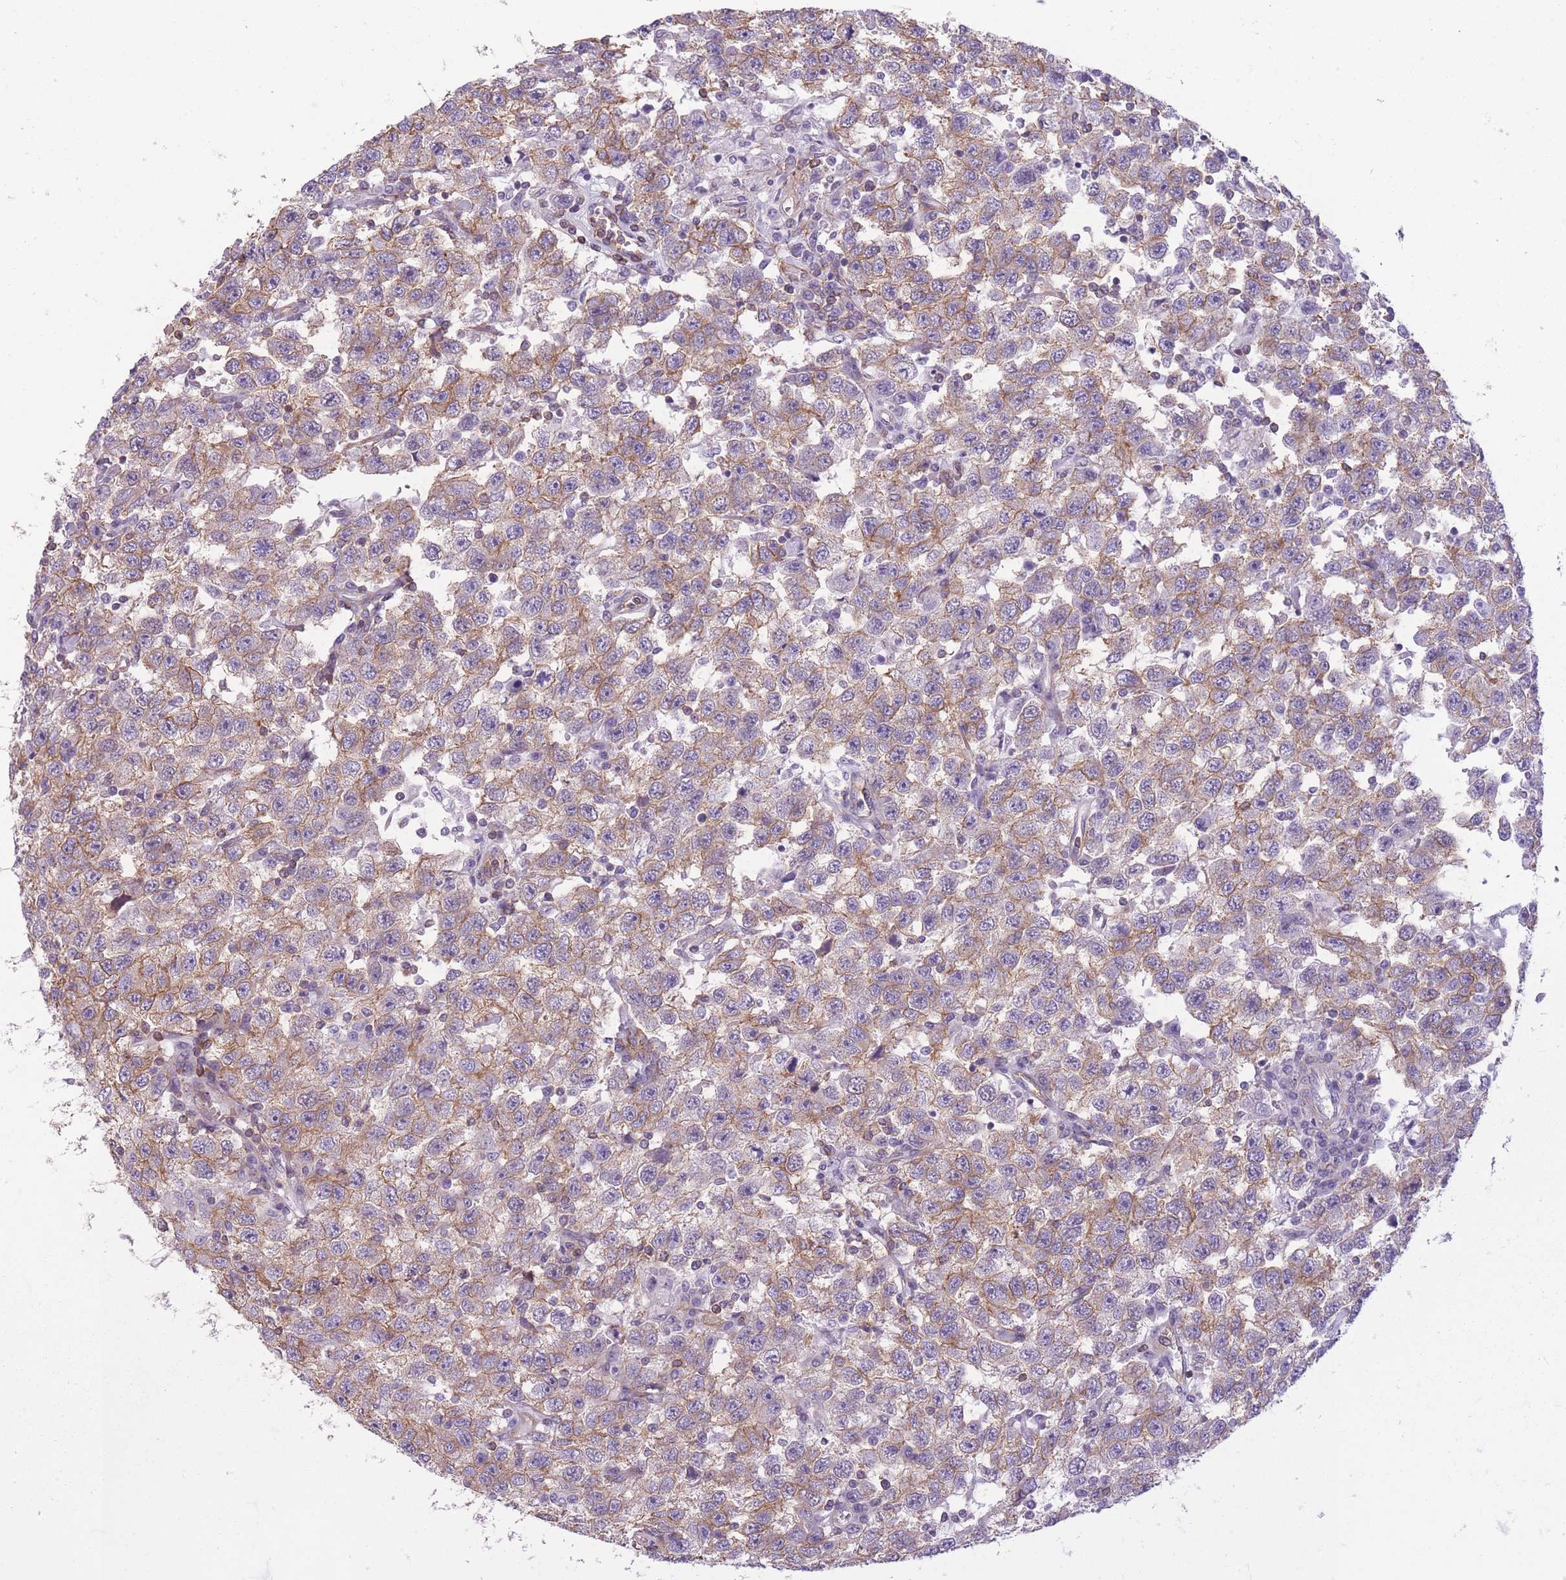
{"staining": {"intensity": "weak", "quantity": "25%-75%", "location": "cytoplasmic/membranous"}, "tissue": "testis cancer", "cell_type": "Tumor cells", "image_type": "cancer", "snomed": [{"axis": "morphology", "description": "Seminoma, NOS"}, {"axis": "topography", "description": "Testis"}], "caption": "This histopathology image displays testis seminoma stained with immunohistochemistry (IHC) to label a protein in brown. The cytoplasmic/membranous of tumor cells show weak positivity for the protein. Nuclei are counter-stained blue.", "gene": "ADD1", "patient": {"sex": "male", "age": 41}}